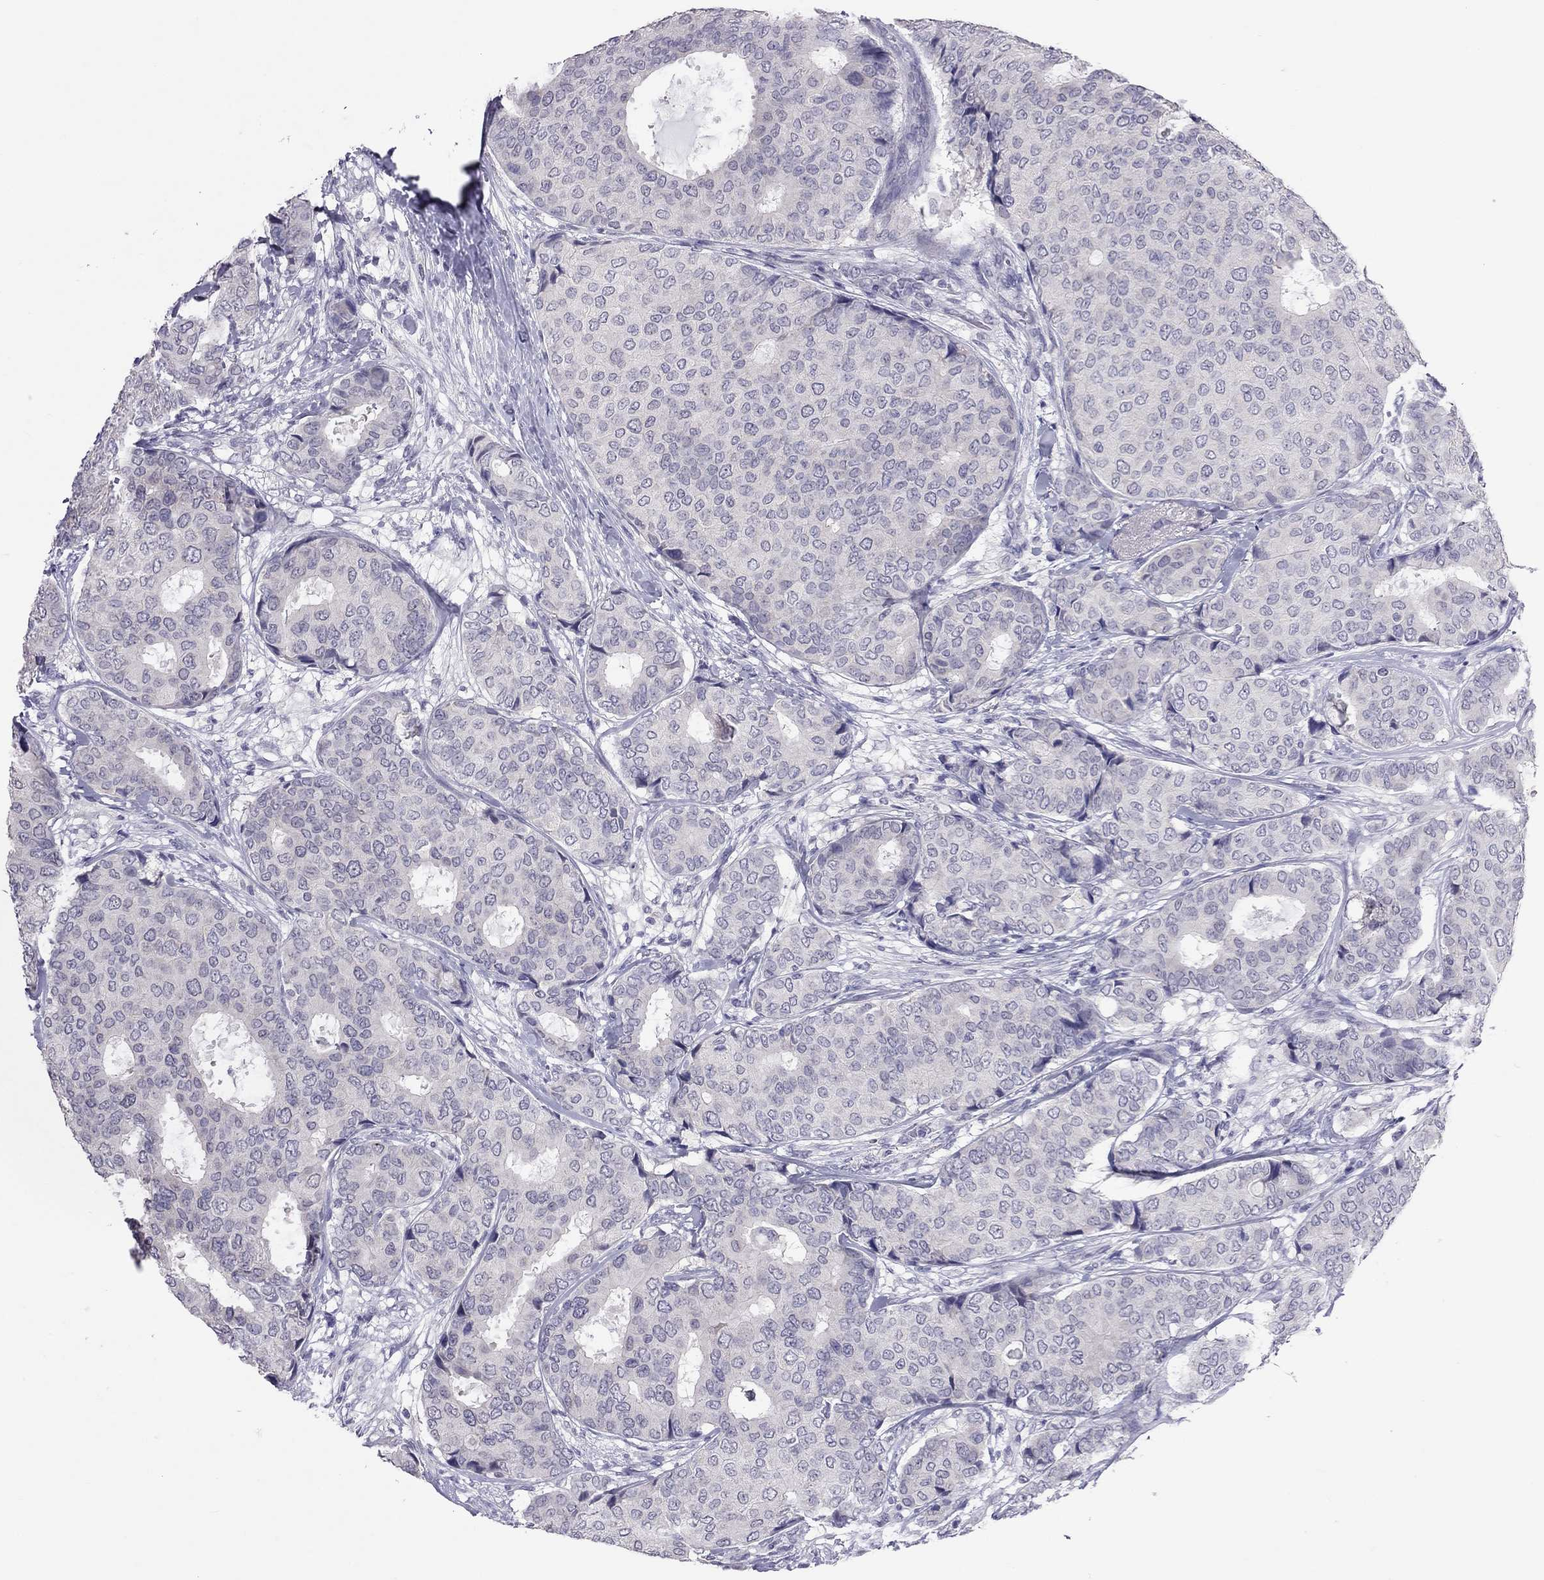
{"staining": {"intensity": "negative", "quantity": "none", "location": "none"}, "tissue": "breast cancer", "cell_type": "Tumor cells", "image_type": "cancer", "snomed": [{"axis": "morphology", "description": "Duct carcinoma"}, {"axis": "topography", "description": "Breast"}], "caption": "The immunohistochemistry (IHC) micrograph has no significant staining in tumor cells of breast invasive ductal carcinoma tissue.", "gene": "PPP1R3A", "patient": {"sex": "female", "age": 75}}